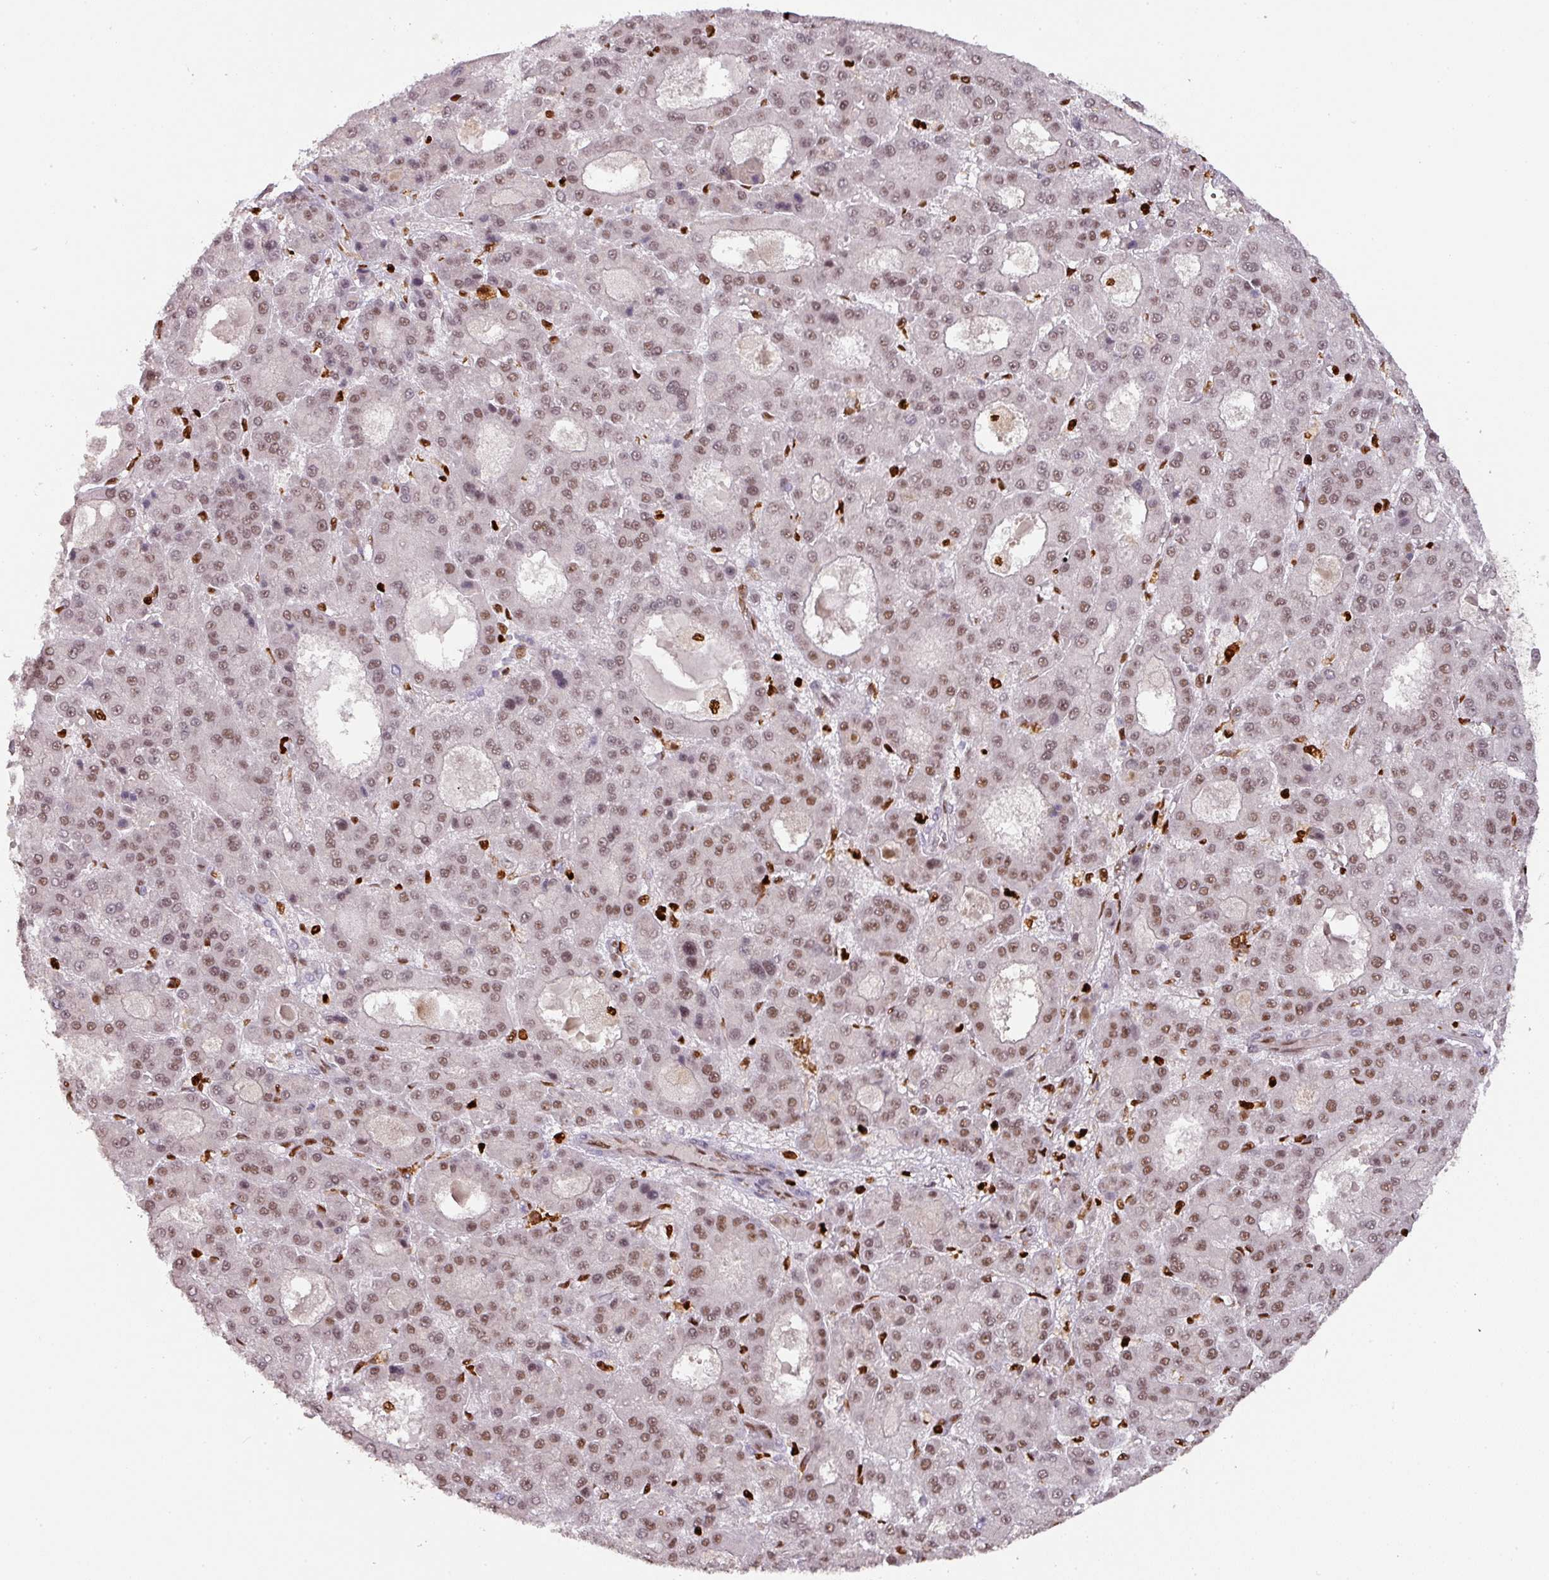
{"staining": {"intensity": "moderate", "quantity": ">75%", "location": "nuclear"}, "tissue": "liver cancer", "cell_type": "Tumor cells", "image_type": "cancer", "snomed": [{"axis": "morphology", "description": "Carcinoma, Hepatocellular, NOS"}, {"axis": "topography", "description": "Liver"}], "caption": "A histopathology image of liver cancer stained for a protein reveals moderate nuclear brown staining in tumor cells.", "gene": "SAMHD1", "patient": {"sex": "male", "age": 70}}